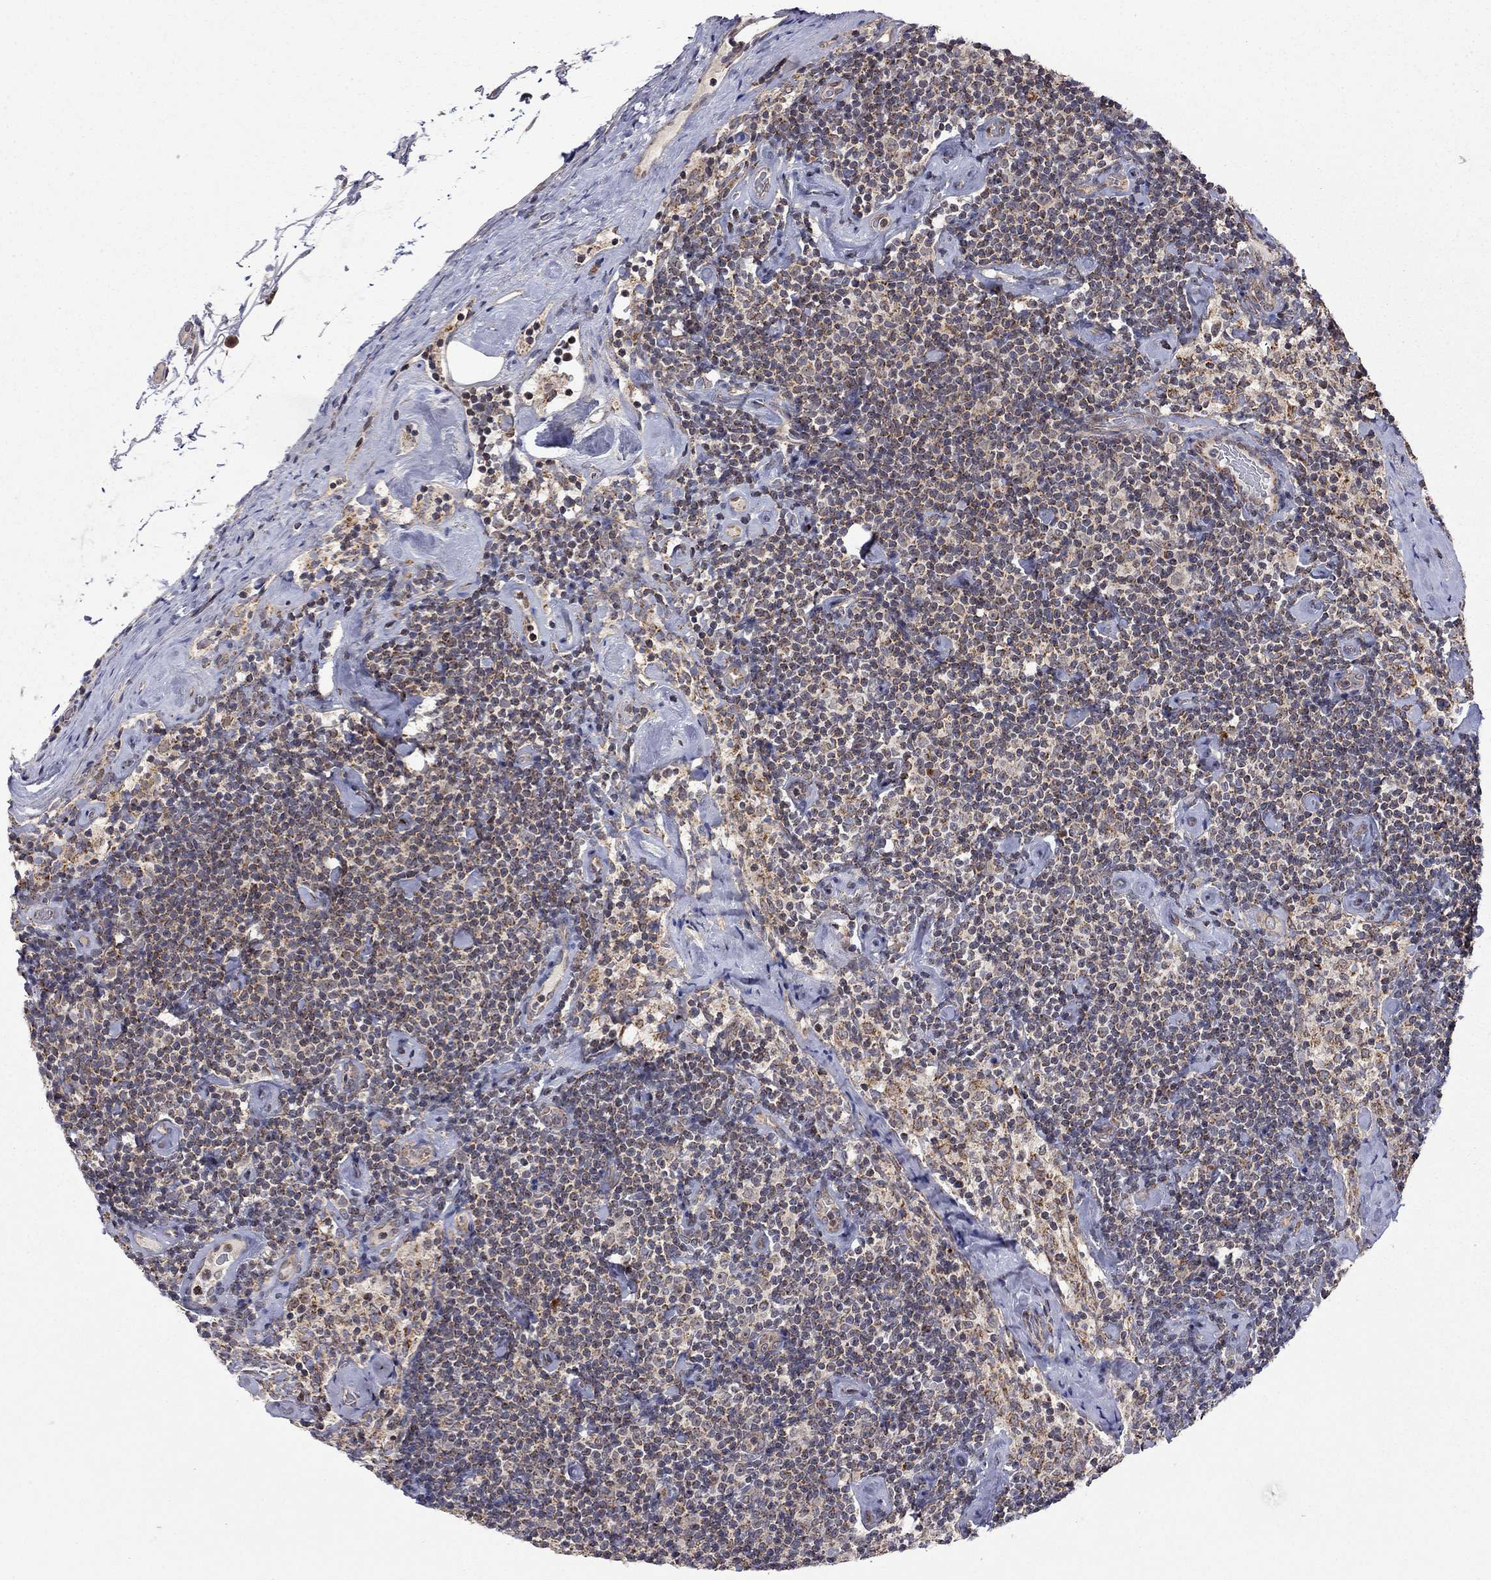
{"staining": {"intensity": "negative", "quantity": "none", "location": "none"}, "tissue": "lymphoma", "cell_type": "Tumor cells", "image_type": "cancer", "snomed": [{"axis": "morphology", "description": "Malignant lymphoma, non-Hodgkin's type, Low grade"}, {"axis": "topography", "description": "Lymph node"}], "caption": "A histopathology image of malignant lymphoma, non-Hodgkin's type (low-grade) stained for a protein exhibits no brown staining in tumor cells.", "gene": "IDS", "patient": {"sex": "male", "age": 81}}